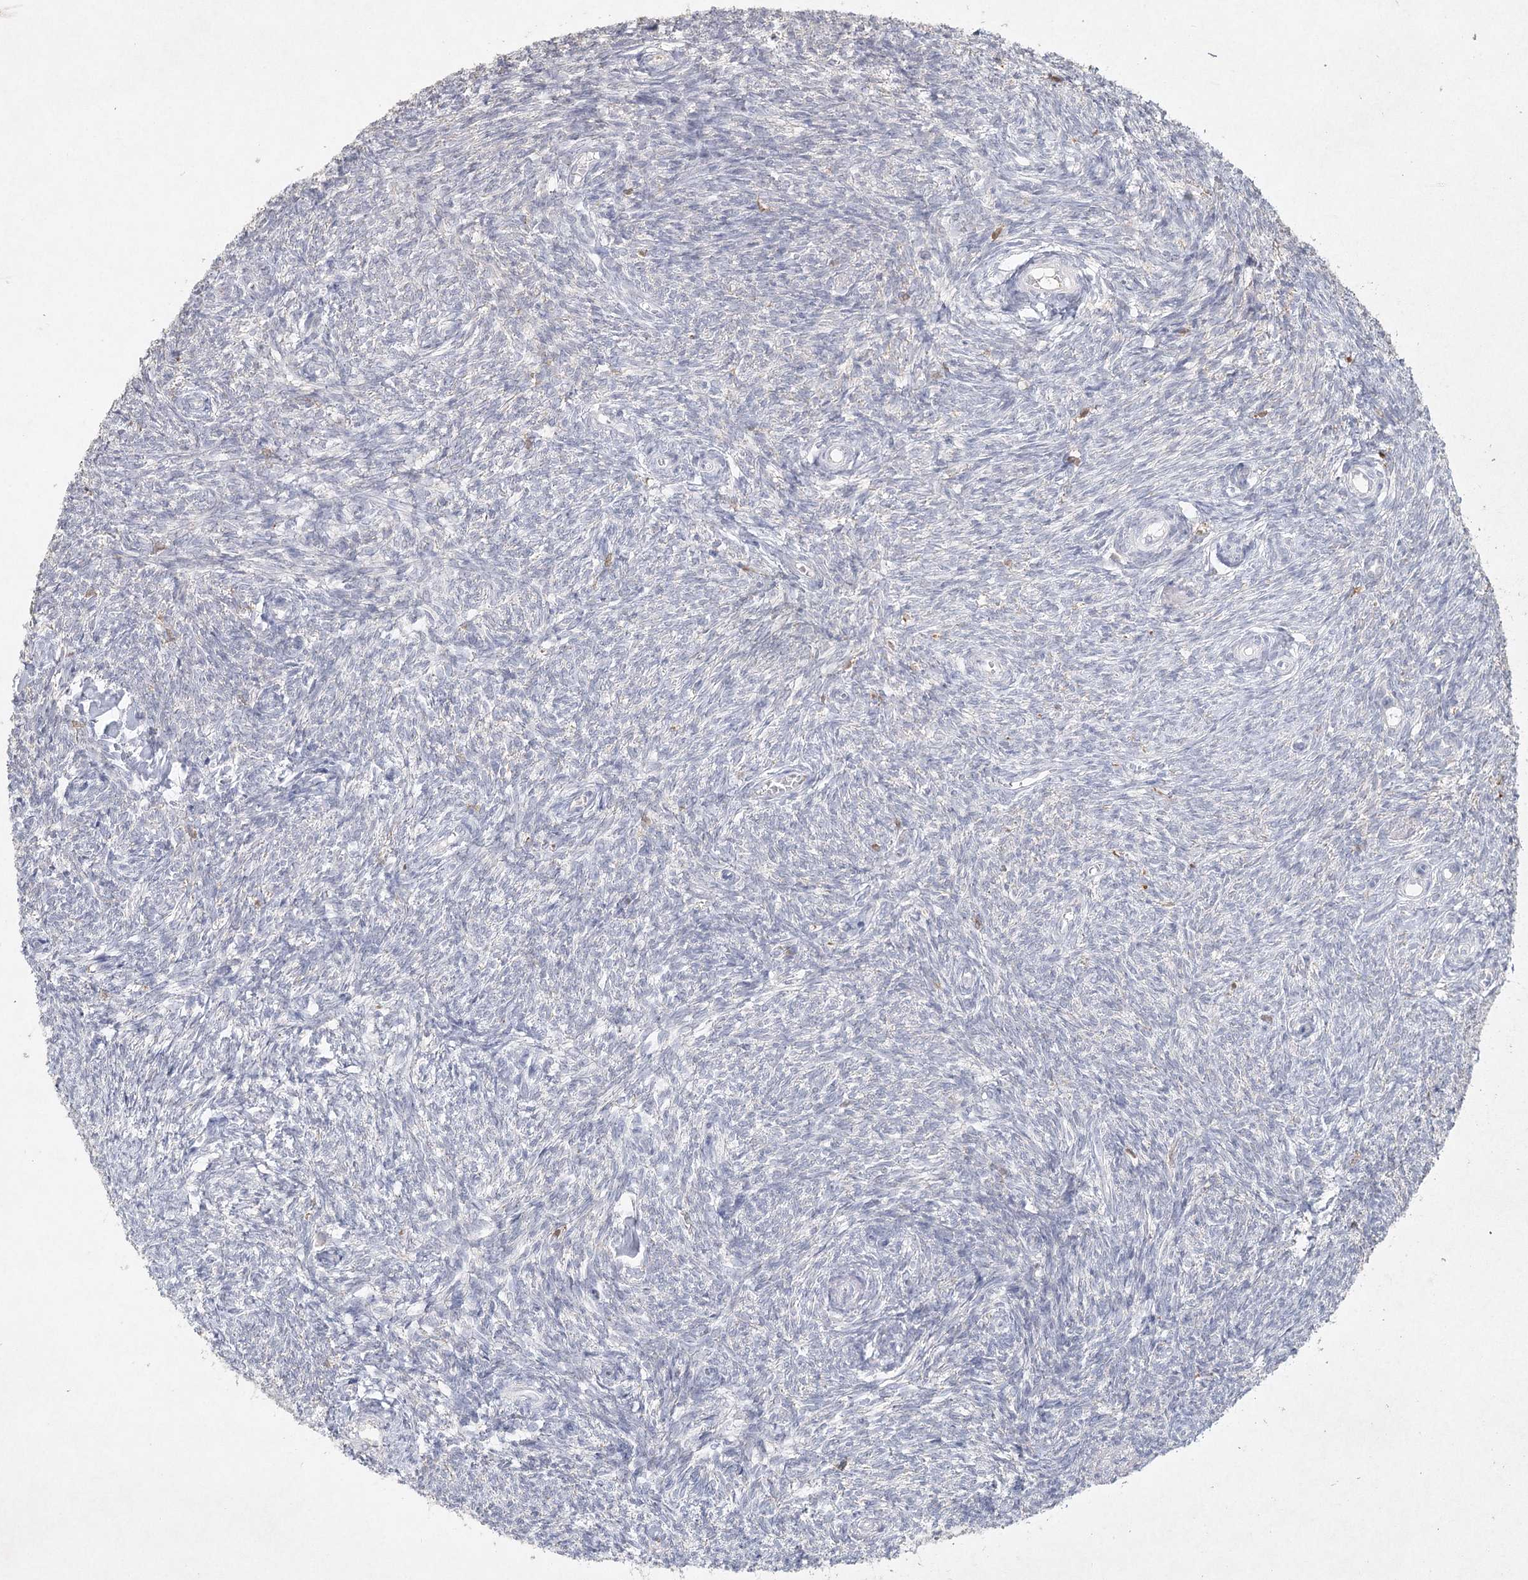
{"staining": {"intensity": "negative", "quantity": "none", "location": "none"}, "tissue": "ovary", "cell_type": "Ovarian stroma cells", "image_type": "normal", "snomed": [{"axis": "morphology", "description": "Normal tissue, NOS"}, {"axis": "topography", "description": "Ovary"}], "caption": "A high-resolution image shows immunohistochemistry (IHC) staining of unremarkable ovary, which demonstrates no significant positivity in ovarian stroma cells.", "gene": "ARSI", "patient": {"sex": "female", "age": 44}}